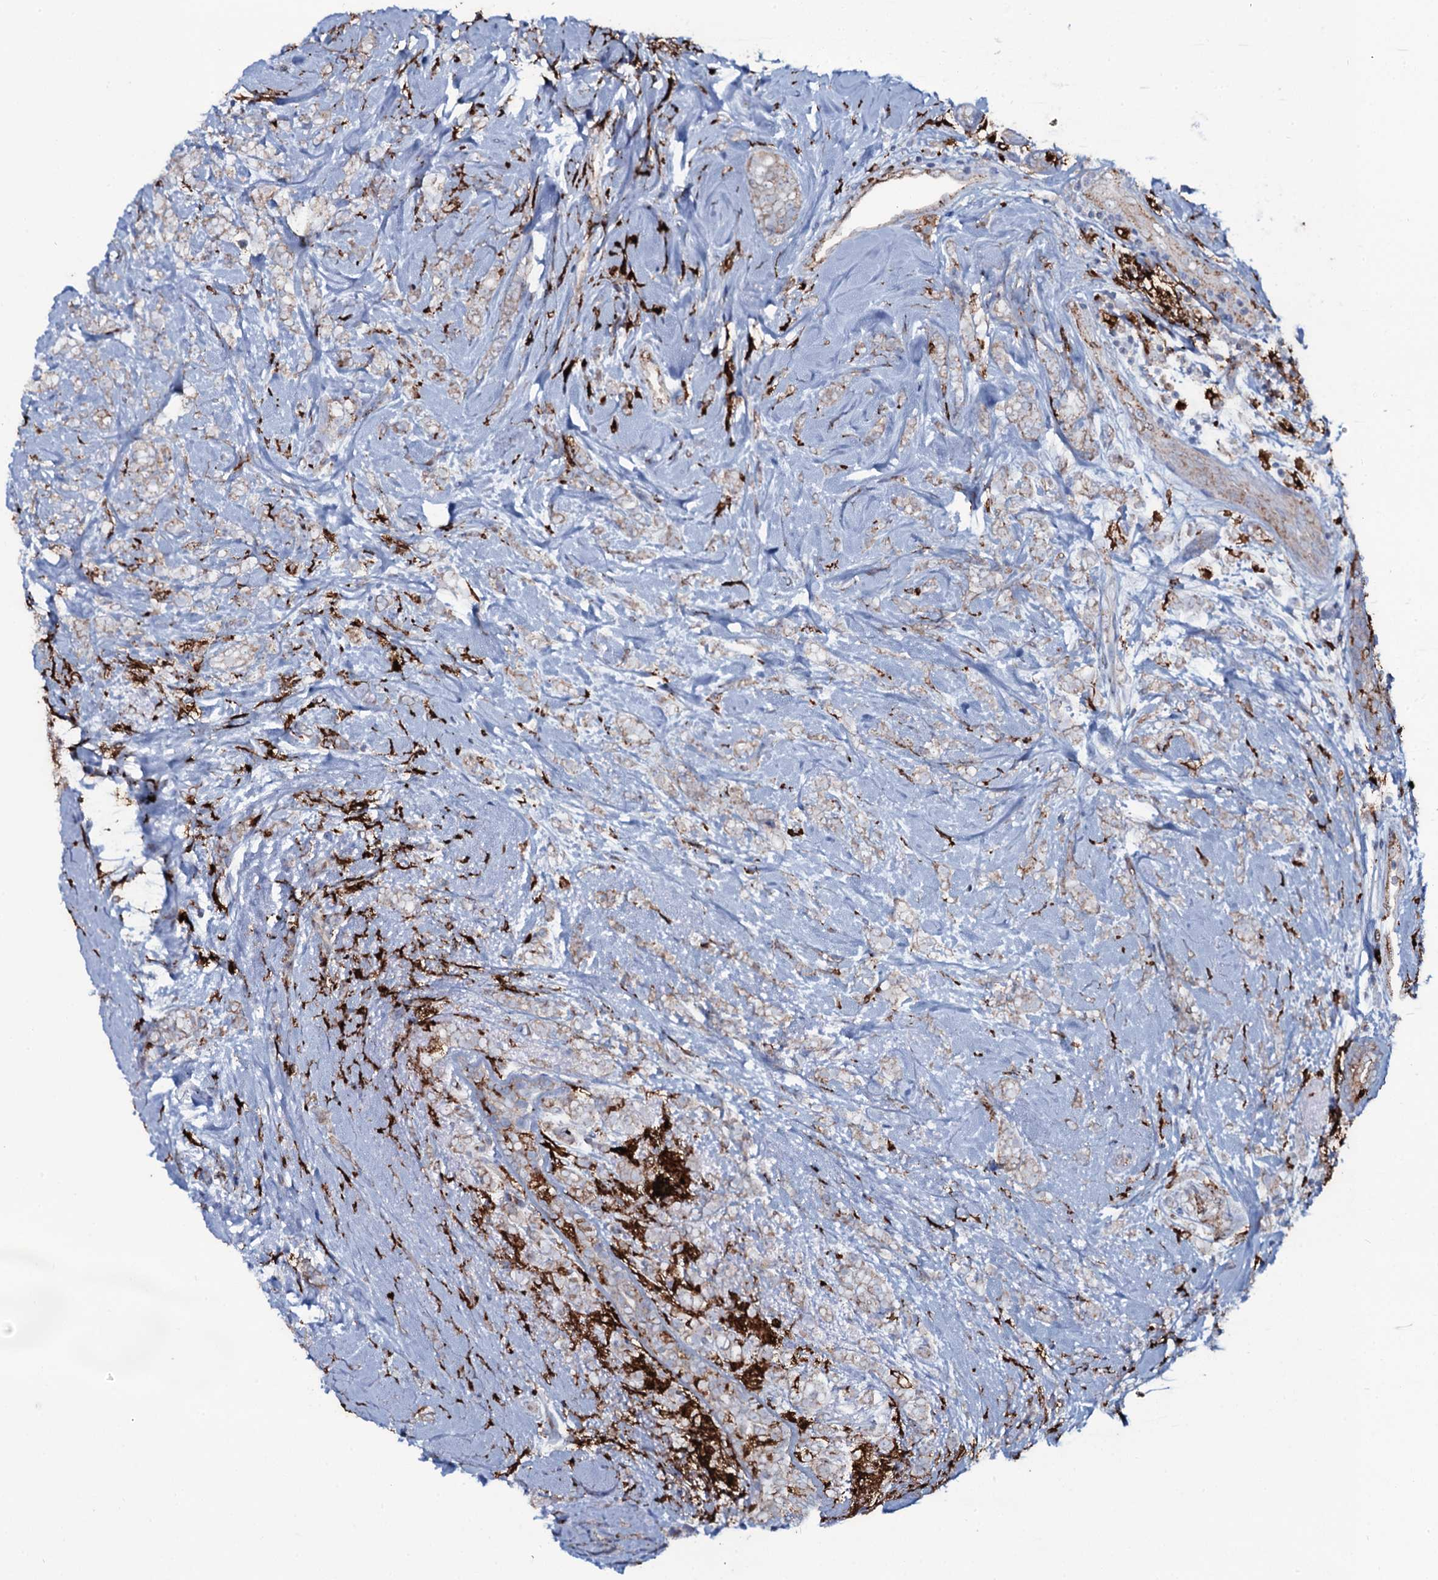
{"staining": {"intensity": "negative", "quantity": "none", "location": "none"}, "tissue": "breast cancer", "cell_type": "Tumor cells", "image_type": "cancer", "snomed": [{"axis": "morphology", "description": "Lobular carcinoma"}, {"axis": "topography", "description": "Breast"}], "caption": "Histopathology image shows no protein positivity in tumor cells of breast cancer (lobular carcinoma) tissue.", "gene": "OSBPL2", "patient": {"sex": "female", "age": 58}}